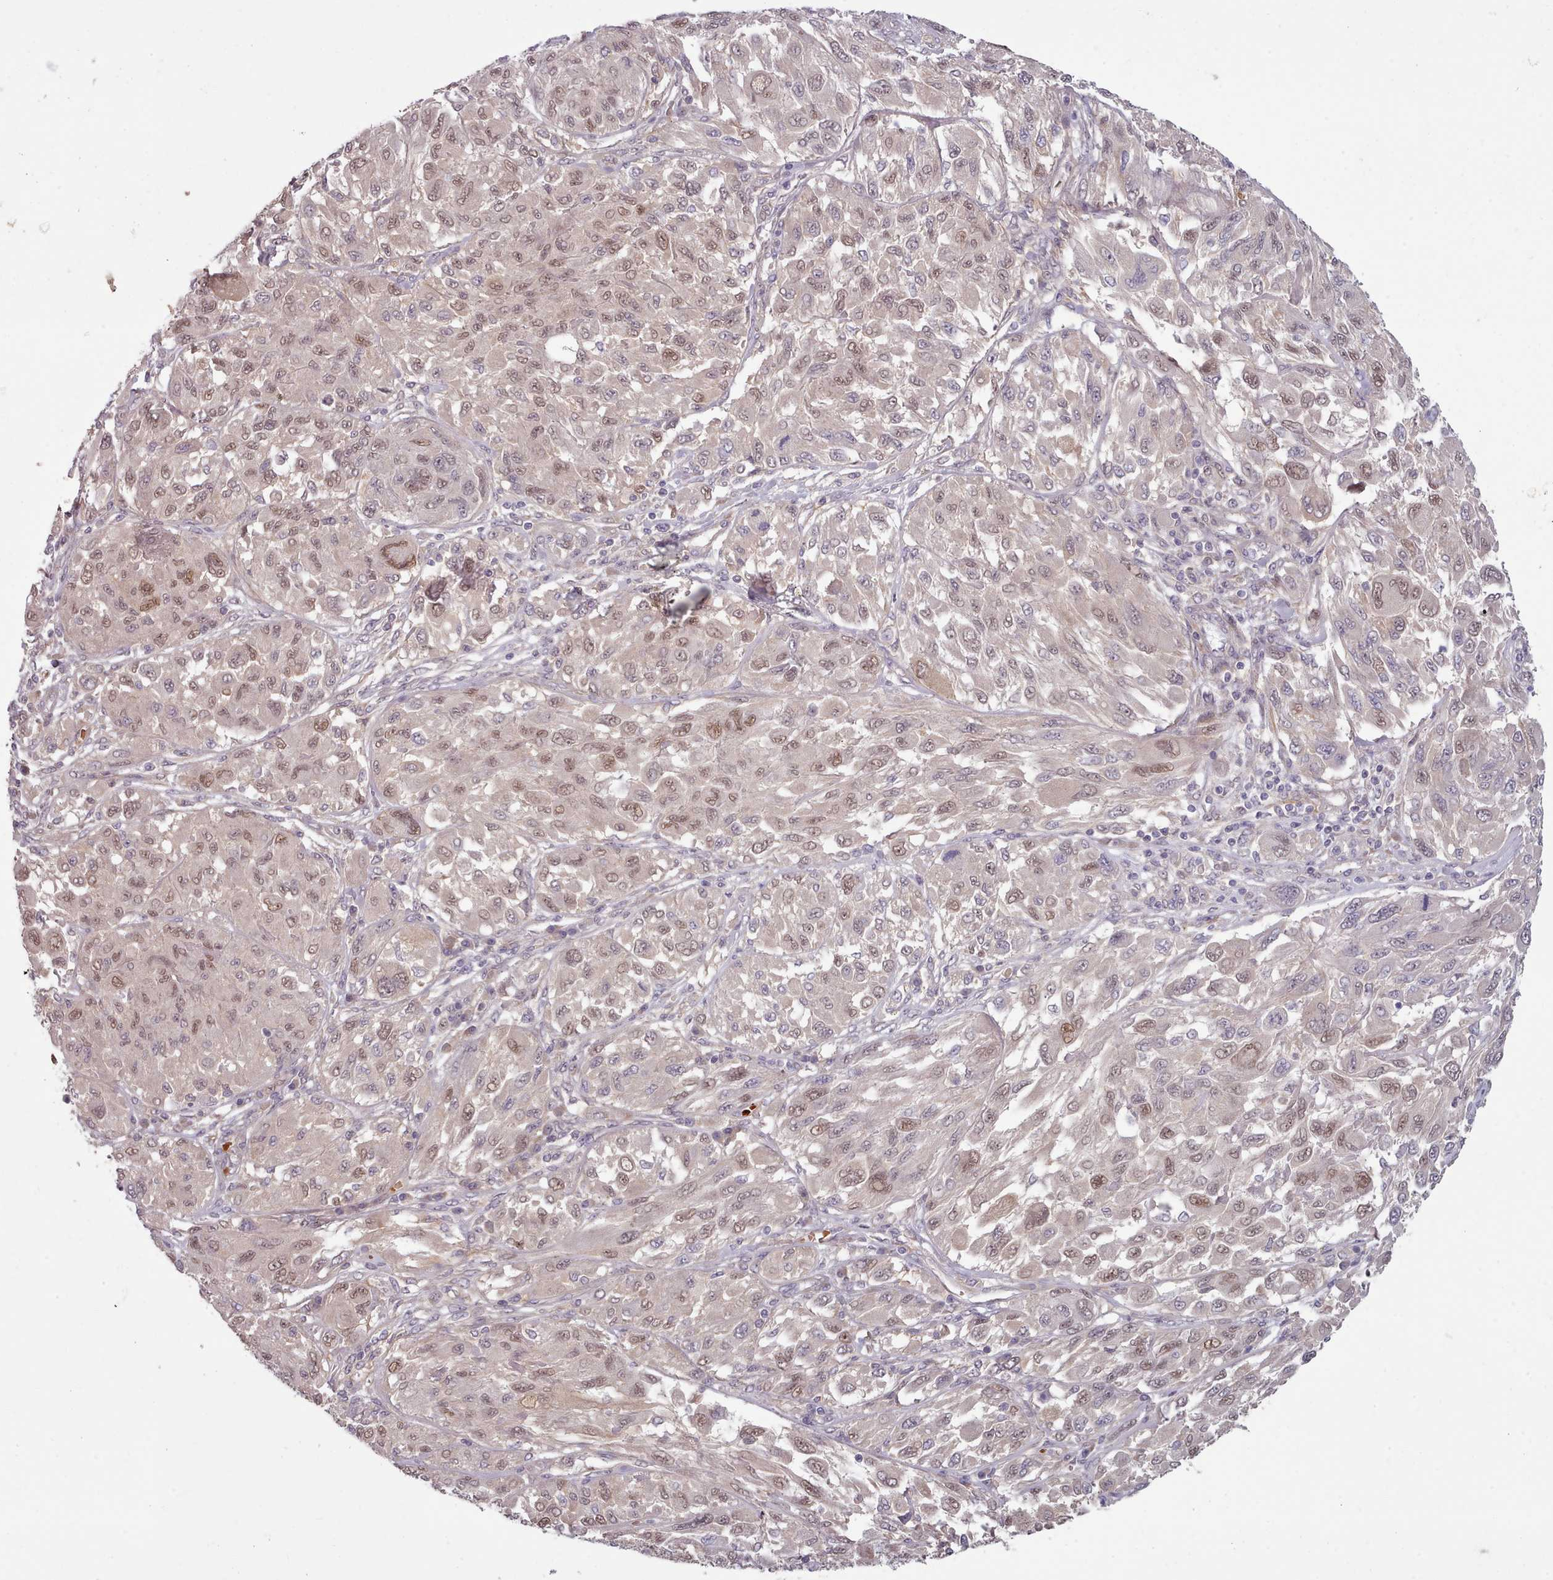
{"staining": {"intensity": "moderate", "quantity": ">75%", "location": "nuclear"}, "tissue": "melanoma", "cell_type": "Tumor cells", "image_type": "cancer", "snomed": [{"axis": "morphology", "description": "Malignant melanoma, NOS"}, {"axis": "topography", "description": "Skin"}], "caption": "IHC photomicrograph of human melanoma stained for a protein (brown), which displays medium levels of moderate nuclear positivity in approximately >75% of tumor cells.", "gene": "CLNS1A", "patient": {"sex": "female", "age": 91}}